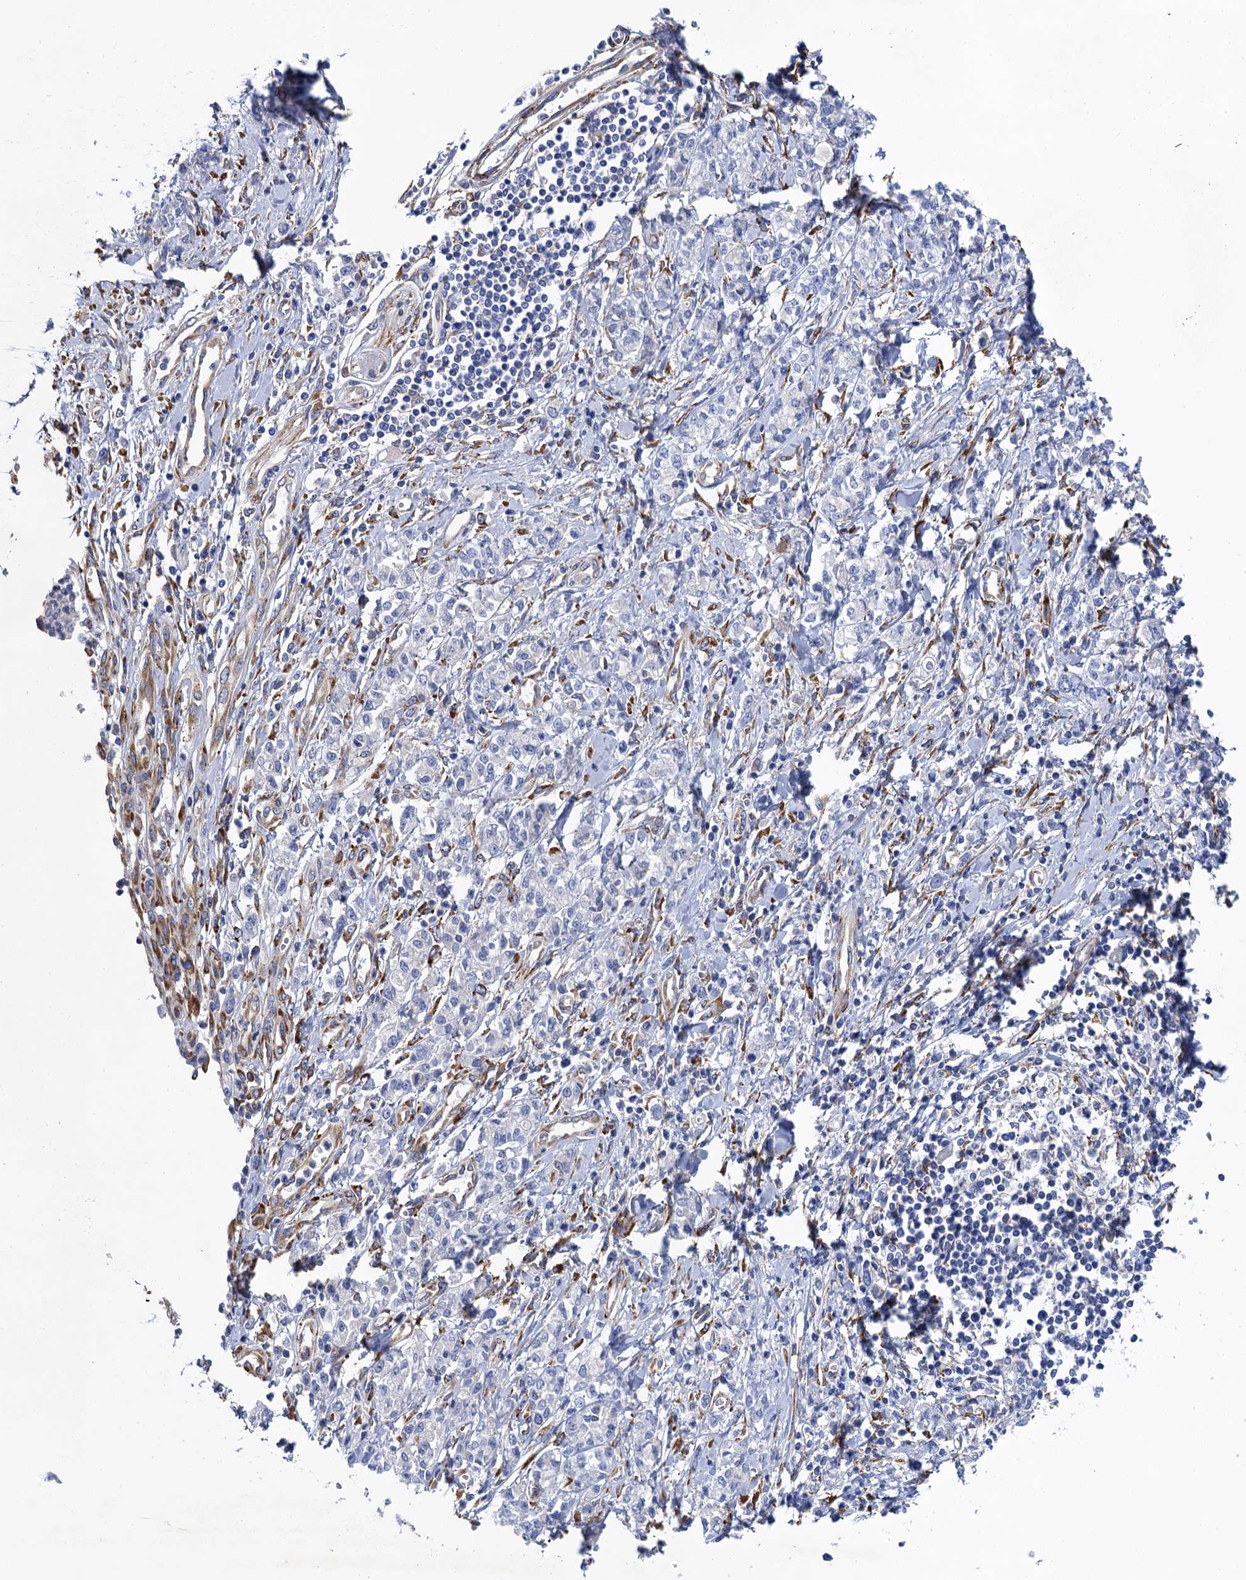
{"staining": {"intensity": "negative", "quantity": "none", "location": "none"}, "tissue": "stomach cancer", "cell_type": "Tumor cells", "image_type": "cancer", "snomed": [{"axis": "morphology", "description": "Adenocarcinoma, NOS"}, {"axis": "topography", "description": "Stomach"}], "caption": "Stomach cancer was stained to show a protein in brown. There is no significant staining in tumor cells.", "gene": "POGLUT3", "patient": {"sex": "female", "age": 76}}